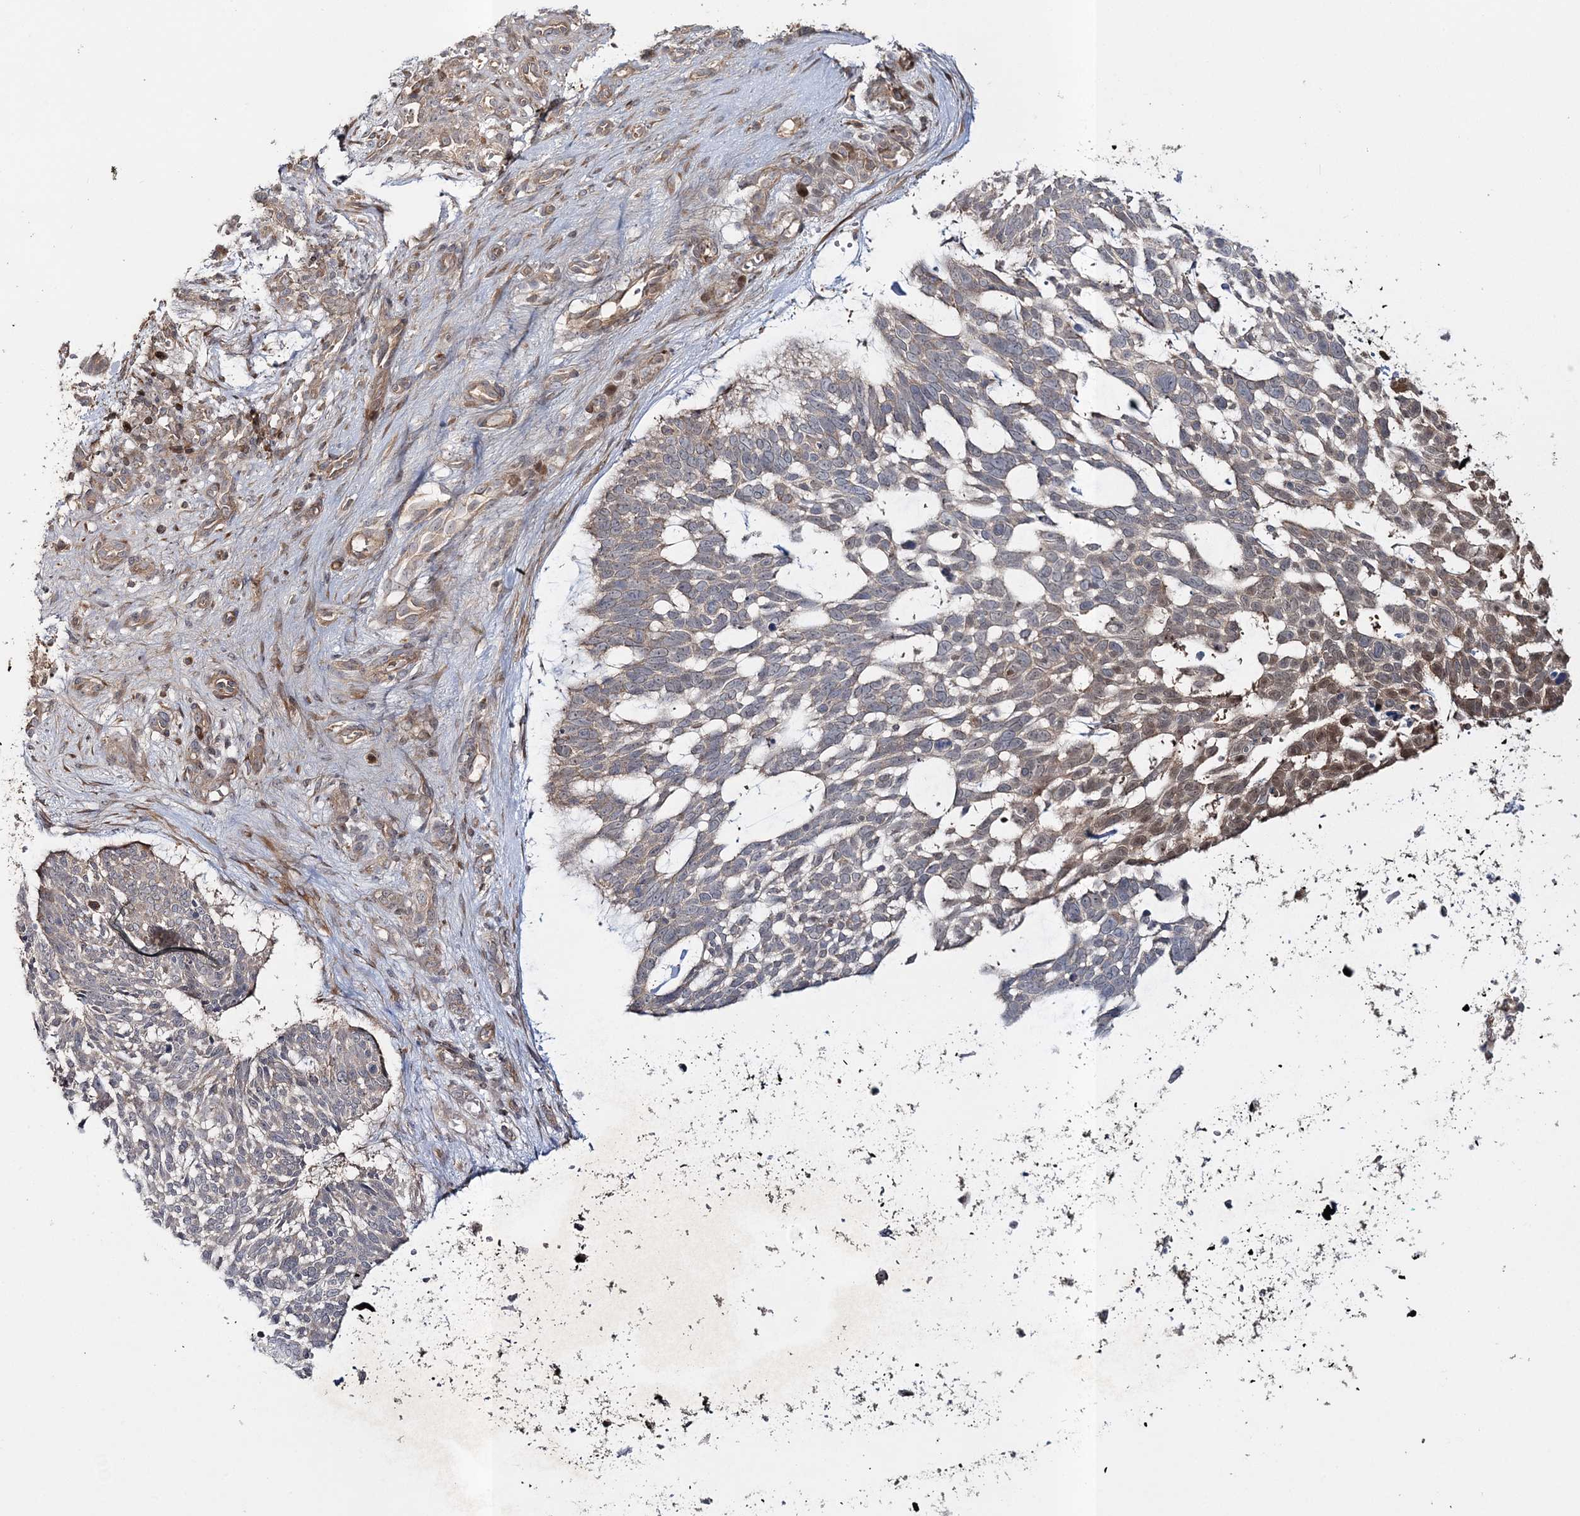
{"staining": {"intensity": "weak", "quantity": "25%-75%", "location": "cytoplasmic/membranous,nuclear"}, "tissue": "skin cancer", "cell_type": "Tumor cells", "image_type": "cancer", "snomed": [{"axis": "morphology", "description": "Basal cell carcinoma"}, {"axis": "topography", "description": "Skin"}], "caption": "This photomicrograph reveals IHC staining of human skin basal cell carcinoma, with low weak cytoplasmic/membranous and nuclear expression in about 25%-75% of tumor cells.", "gene": "MOCS2", "patient": {"sex": "male", "age": 88}}